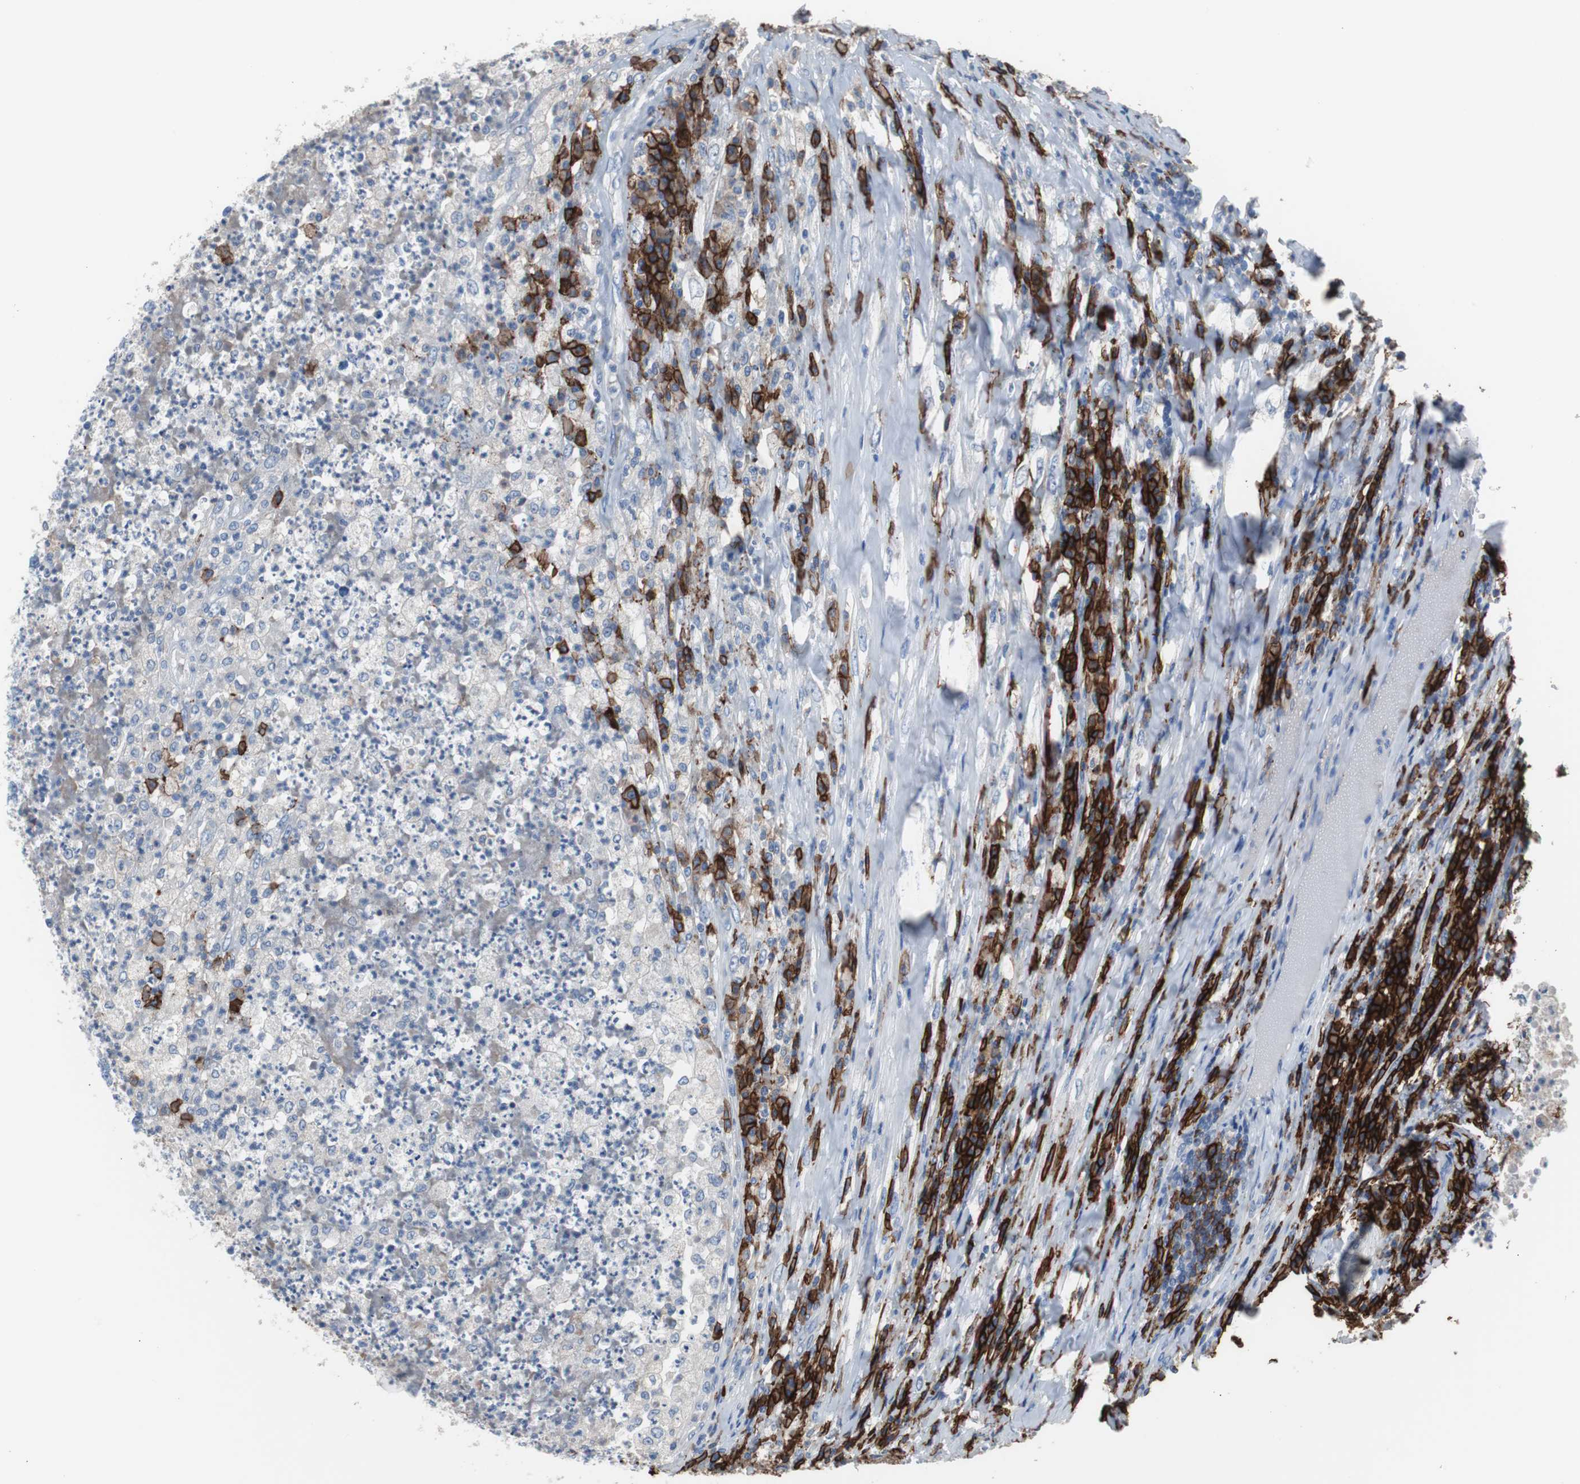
{"staining": {"intensity": "negative", "quantity": "none", "location": "none"}, "tissue": "testis cancer", "cell_type": "Tumor cells", "image_type": "cancer", "snomed": [{"axis": "morphology", "description": "Necrosis, NOS"}, {"axis": "morphology", "description": "Carcinoma, Embryonal, NOS"}, {"axis": "topography", "description": "Testis"}], "caption": "This histopathology image is of testis cancer (embryonal carcinoma) stained with IHC to label a protein in brown with the nuclei are counter-stained blue. There is no positivity in tumor cells.", "gene": "FCGR2B", "patient": {"sex": "male", "age": 19}}